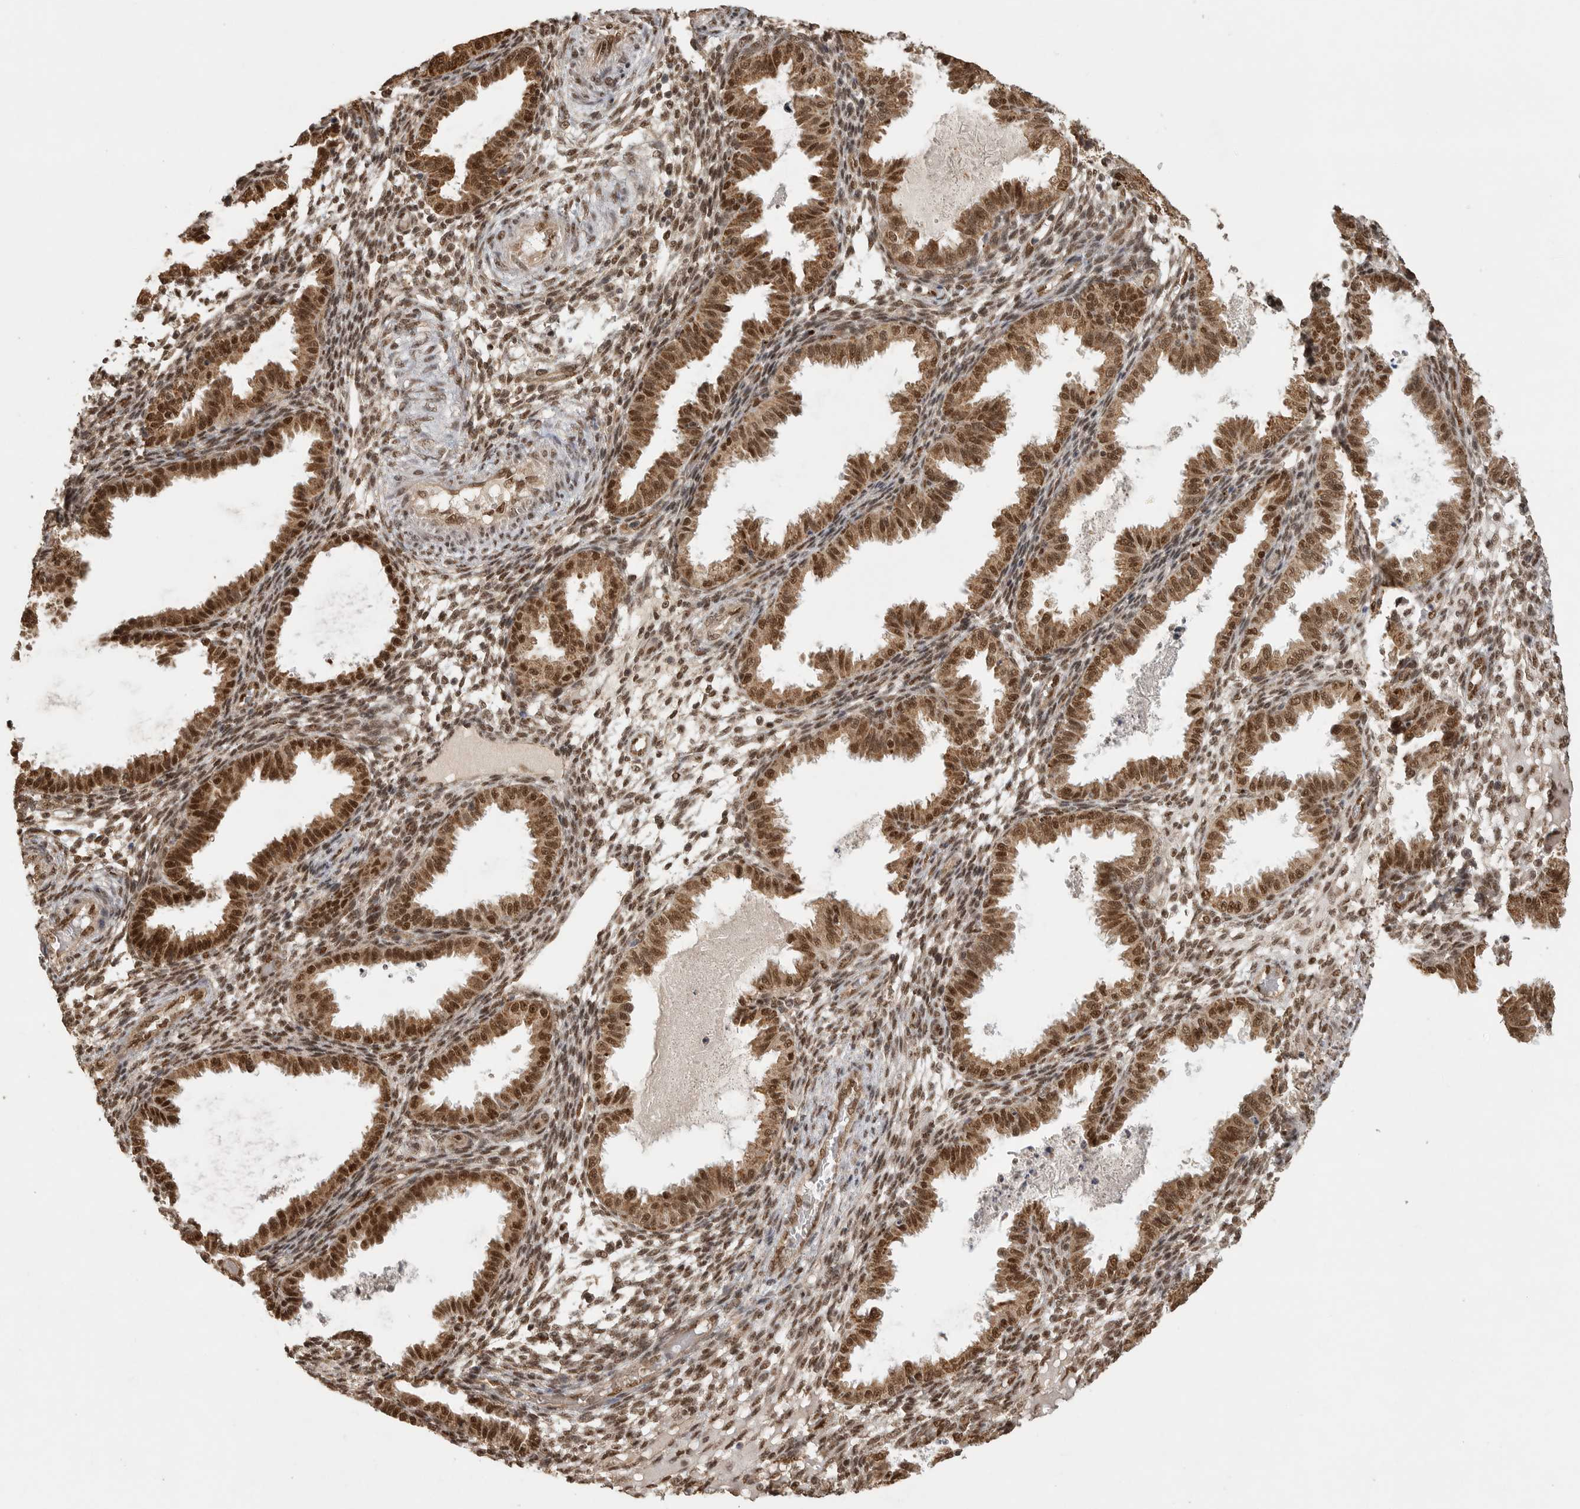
{"staining": {"intensity": "moderate", "quantity": ">75%", "location": "cytoplasmic/membranous,nuclear"}, "tissue": "endometrium", "cell_type": "Cells in endometrial stroma", "image_type": "normal", "snomed": [{"axis": "morphology", "description": "Normal tissue, NOS"}, {"axis": "topography", "description": "Endometrium"}], "caption": "DAB (3,3'-diaminobenzidine) immunohistochemical staining of normal human endometrium shows moderate cytoplasmic/membranous,nuclear protein positivity in approximately >75% of cells in endometrial stroma.", "gene": "DFFA", "patient": {"sex": "female", "age": 33}}